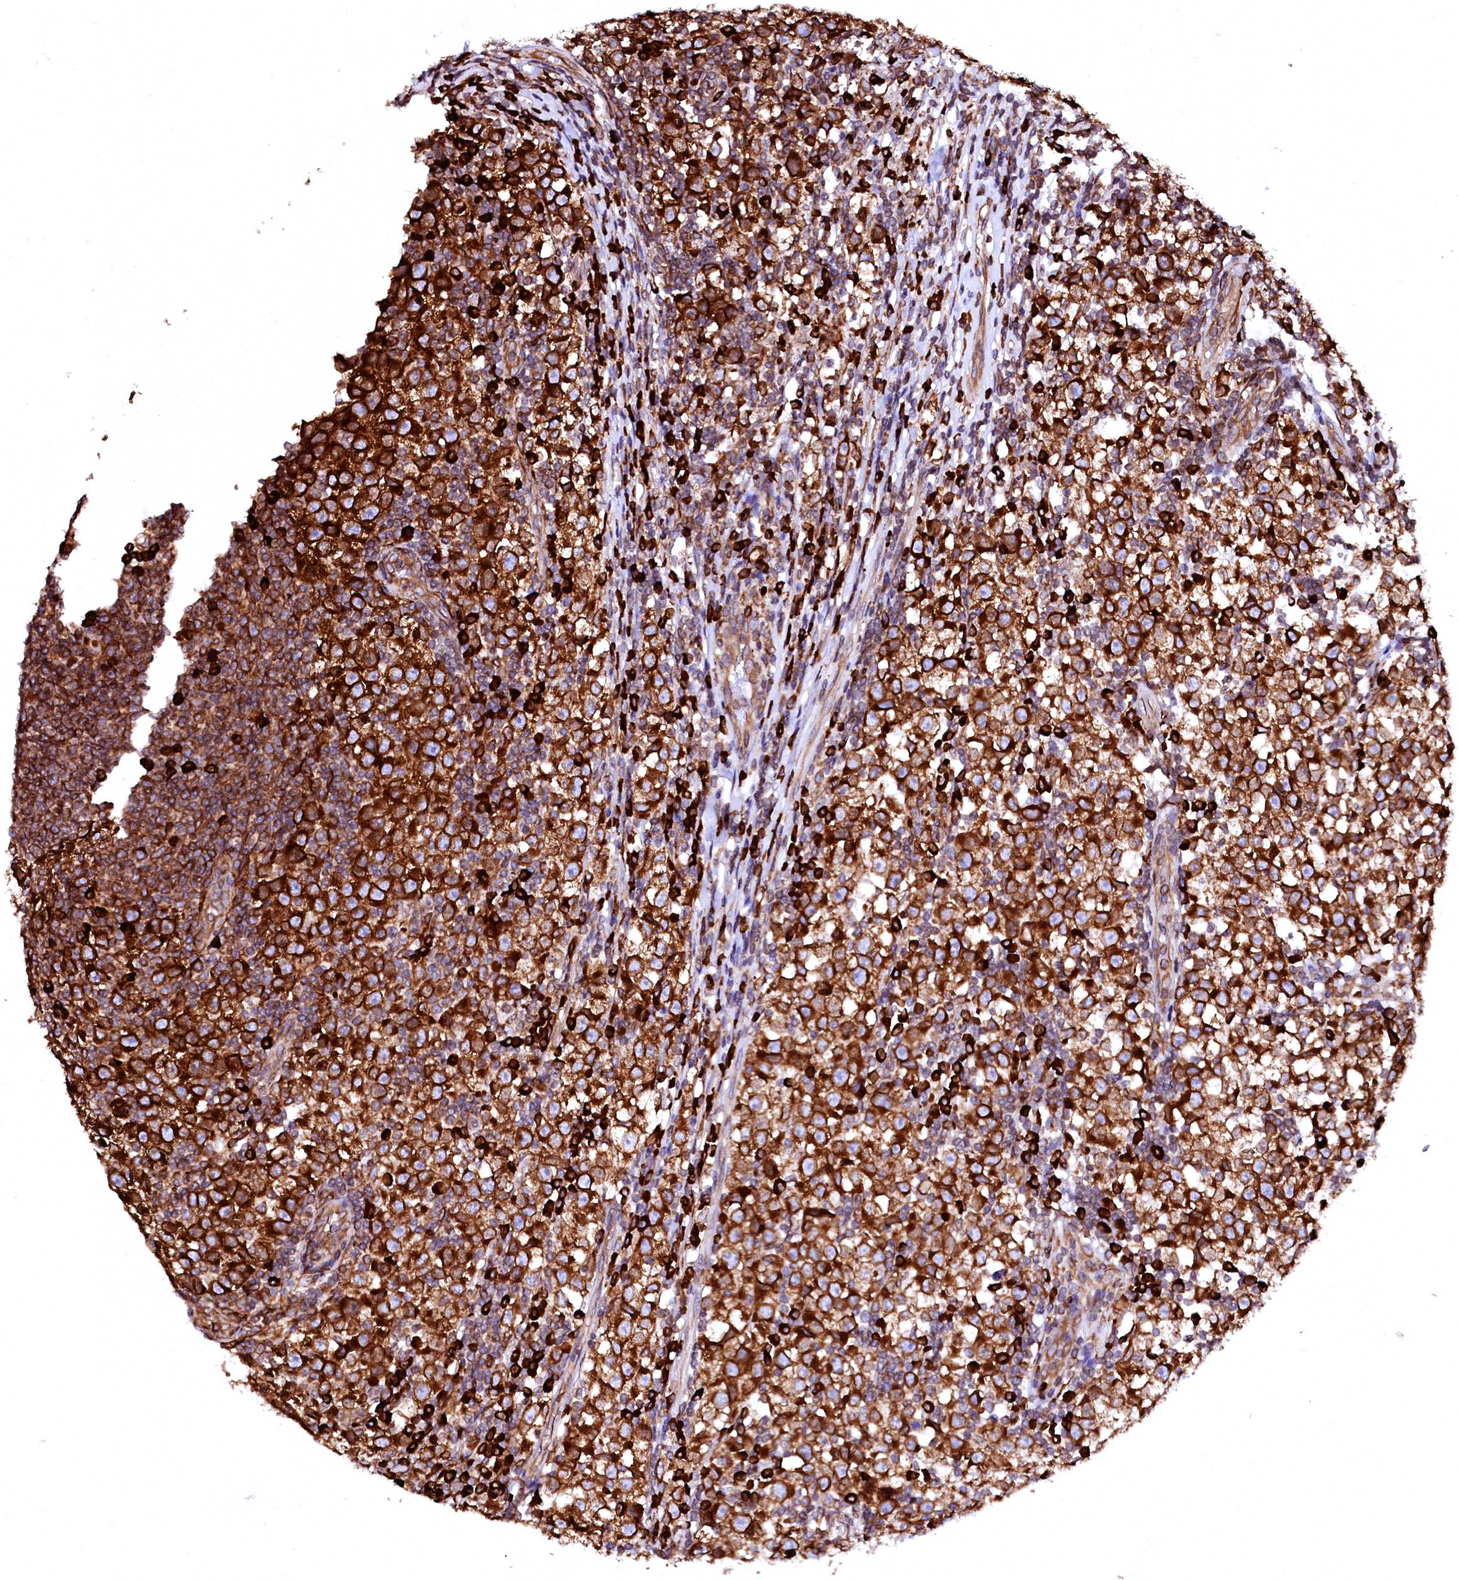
{"staining": {"intensity": "strong", "quantity": ">75%", "location": "cytoplasmic/membranous"}, "tissue": "testis cancer", "cell_type": "Tumor cells", "image_type": "cancer", "snomed": [{"axis": "morphology", "description": "Seminoma, NOS"}, {"axis": "topography", "description": "Testis"}], "caption": "An image showing strong cytoplasmic/membranous positivity in approximately >75% of tumor cells in testis cancer (seminoma), as visualized by brown immunohistochemical staining.", "gene": "DERL1", "patient": {"sex": "male", "age": 65}}